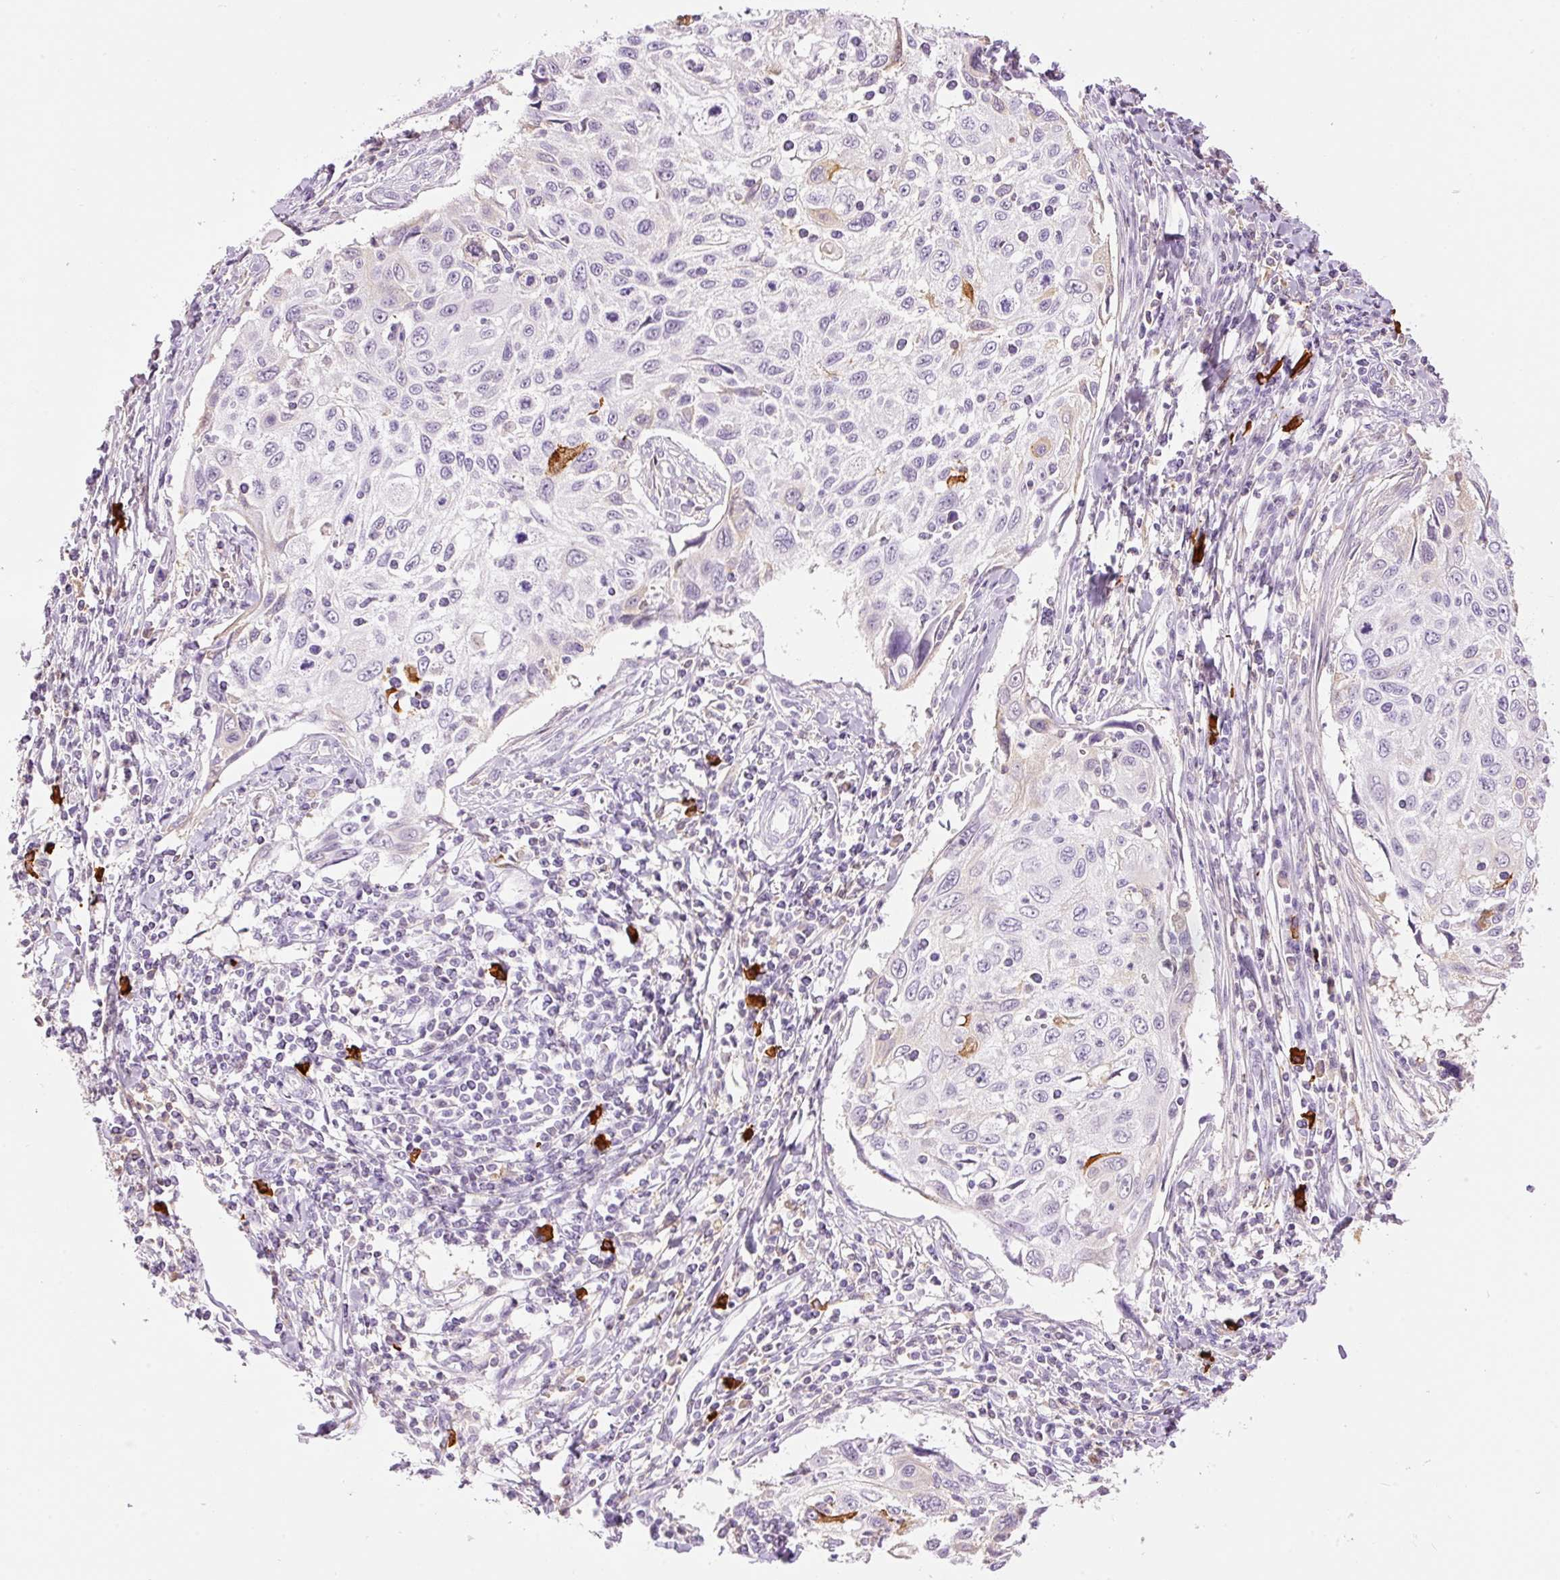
{"staining": {"intensity": "moderate", "quantity": "<25%", "location": "cytoplasmic/membranous"}, "tissue": "cervical cancer", "cell_type": "Tumor cells", "image_type": "cancer", "snomed": [{"axis": "morphology", "description": "Squamous cell carcinoma, NOS"}, {"axis": "topography", "description": "Cervix"}], "caption": "Cervical cancer stained with DAB immunohistochemistry exhibits low levels of moderate cytoplasmic/membranous staining in approximately <25% of tumor cells. Using DAB (brown) and hematoxylin (blue) stains, captured at high magnification using brightfield microscopy.", "gene": "PRPF38B", "patient": {"sex": "female", "age": 70}}